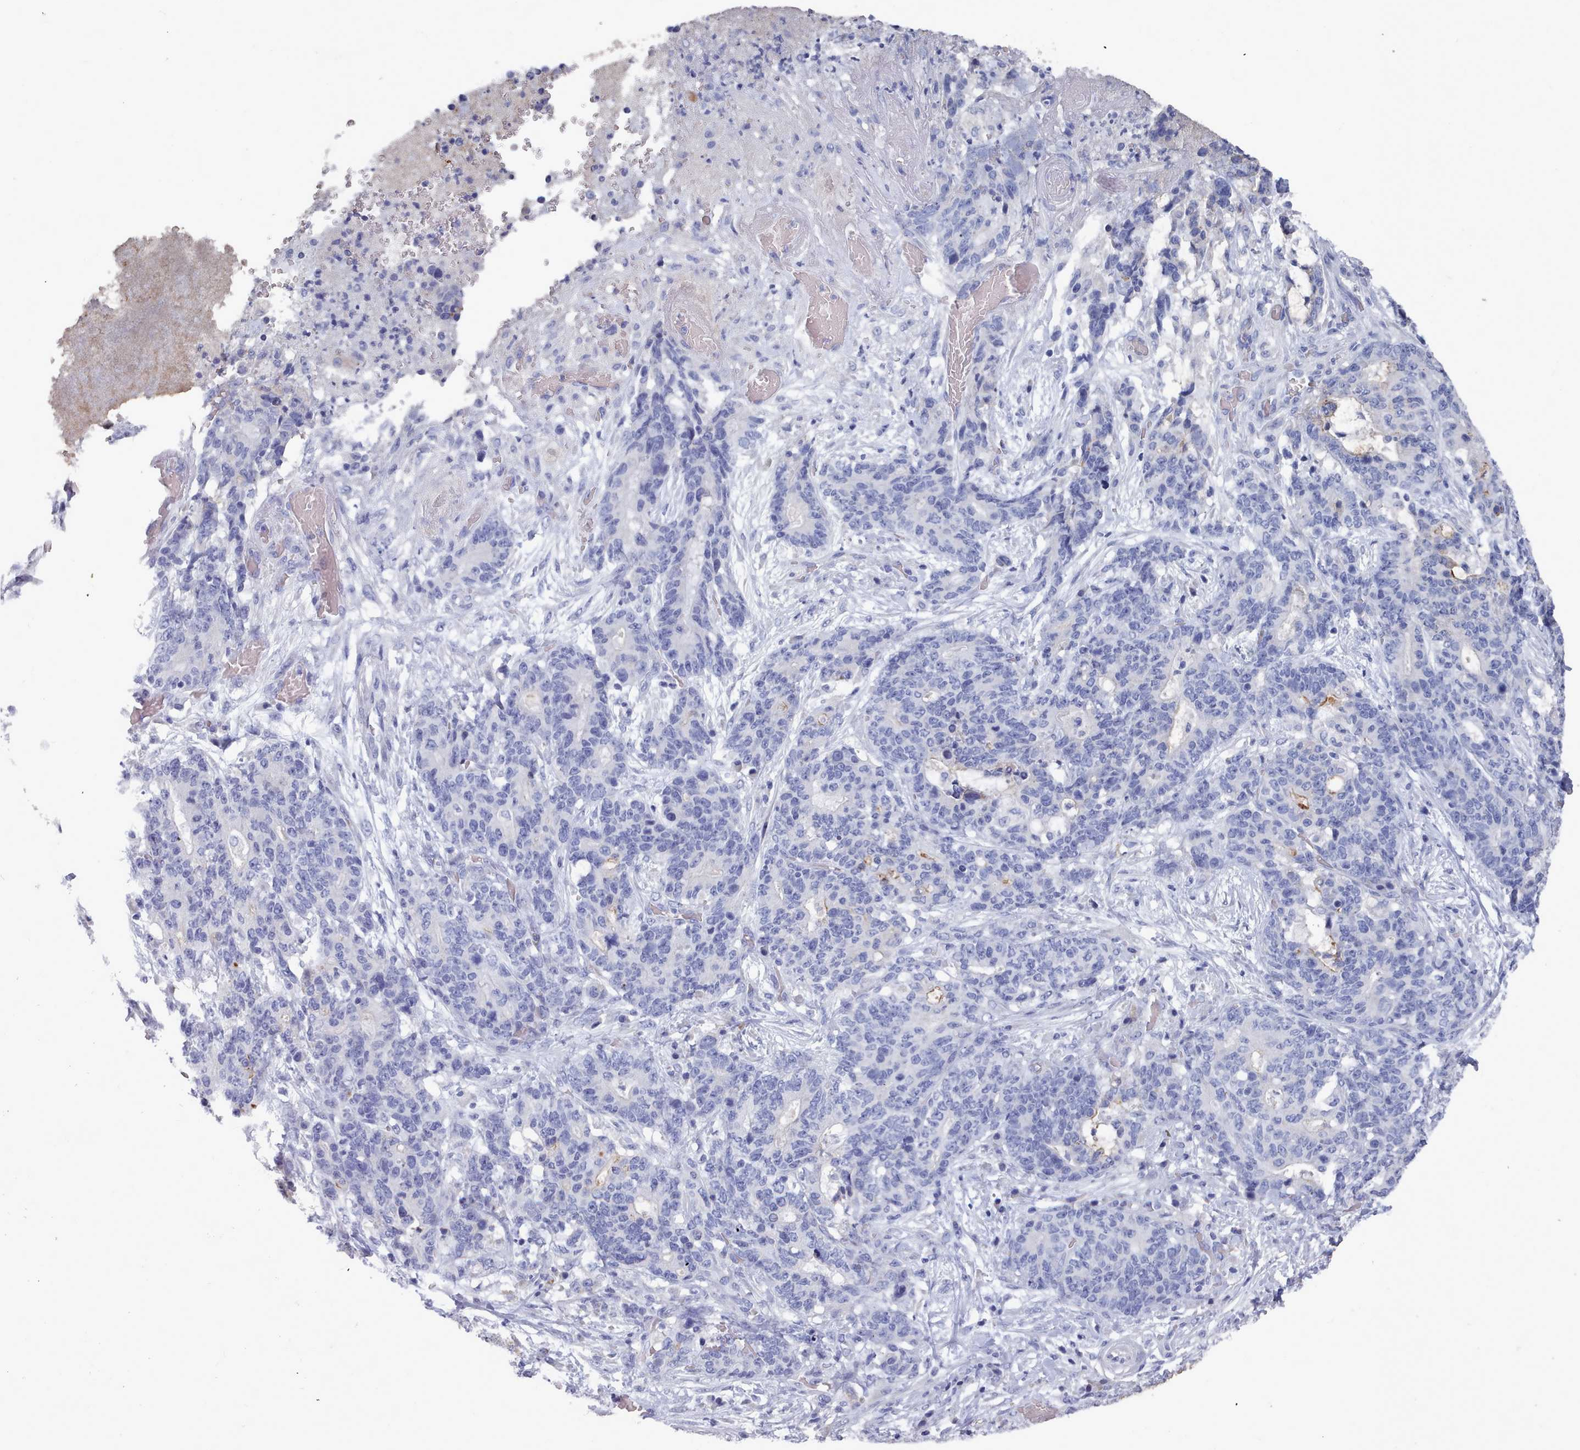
{"staining": {"intensity": "negative", "quantity": "none", "location": "none"}, "tissue": "stomach cancer", "cell_type": "Tumor cells", "image_type": "cancer", "snomed": [{"axis": "morphology", "description": "Normal tissue, NOS"}, {"axis": "morphology", "description": "Adenocarcinoma, NOS"}, {"axis": "topography", "description": "Stomach"}], "caption": "A micrograph of human adenocarcinoma (stomach) is negative for staining in tumor cells. The staining is performed using DAB (3,3'-diaminobenzidine) brown chromogen with nuclei counter-stained in using hematoxylin.", "gene": "ACAD11", "patient": {"sex": "female", "age": 64}}